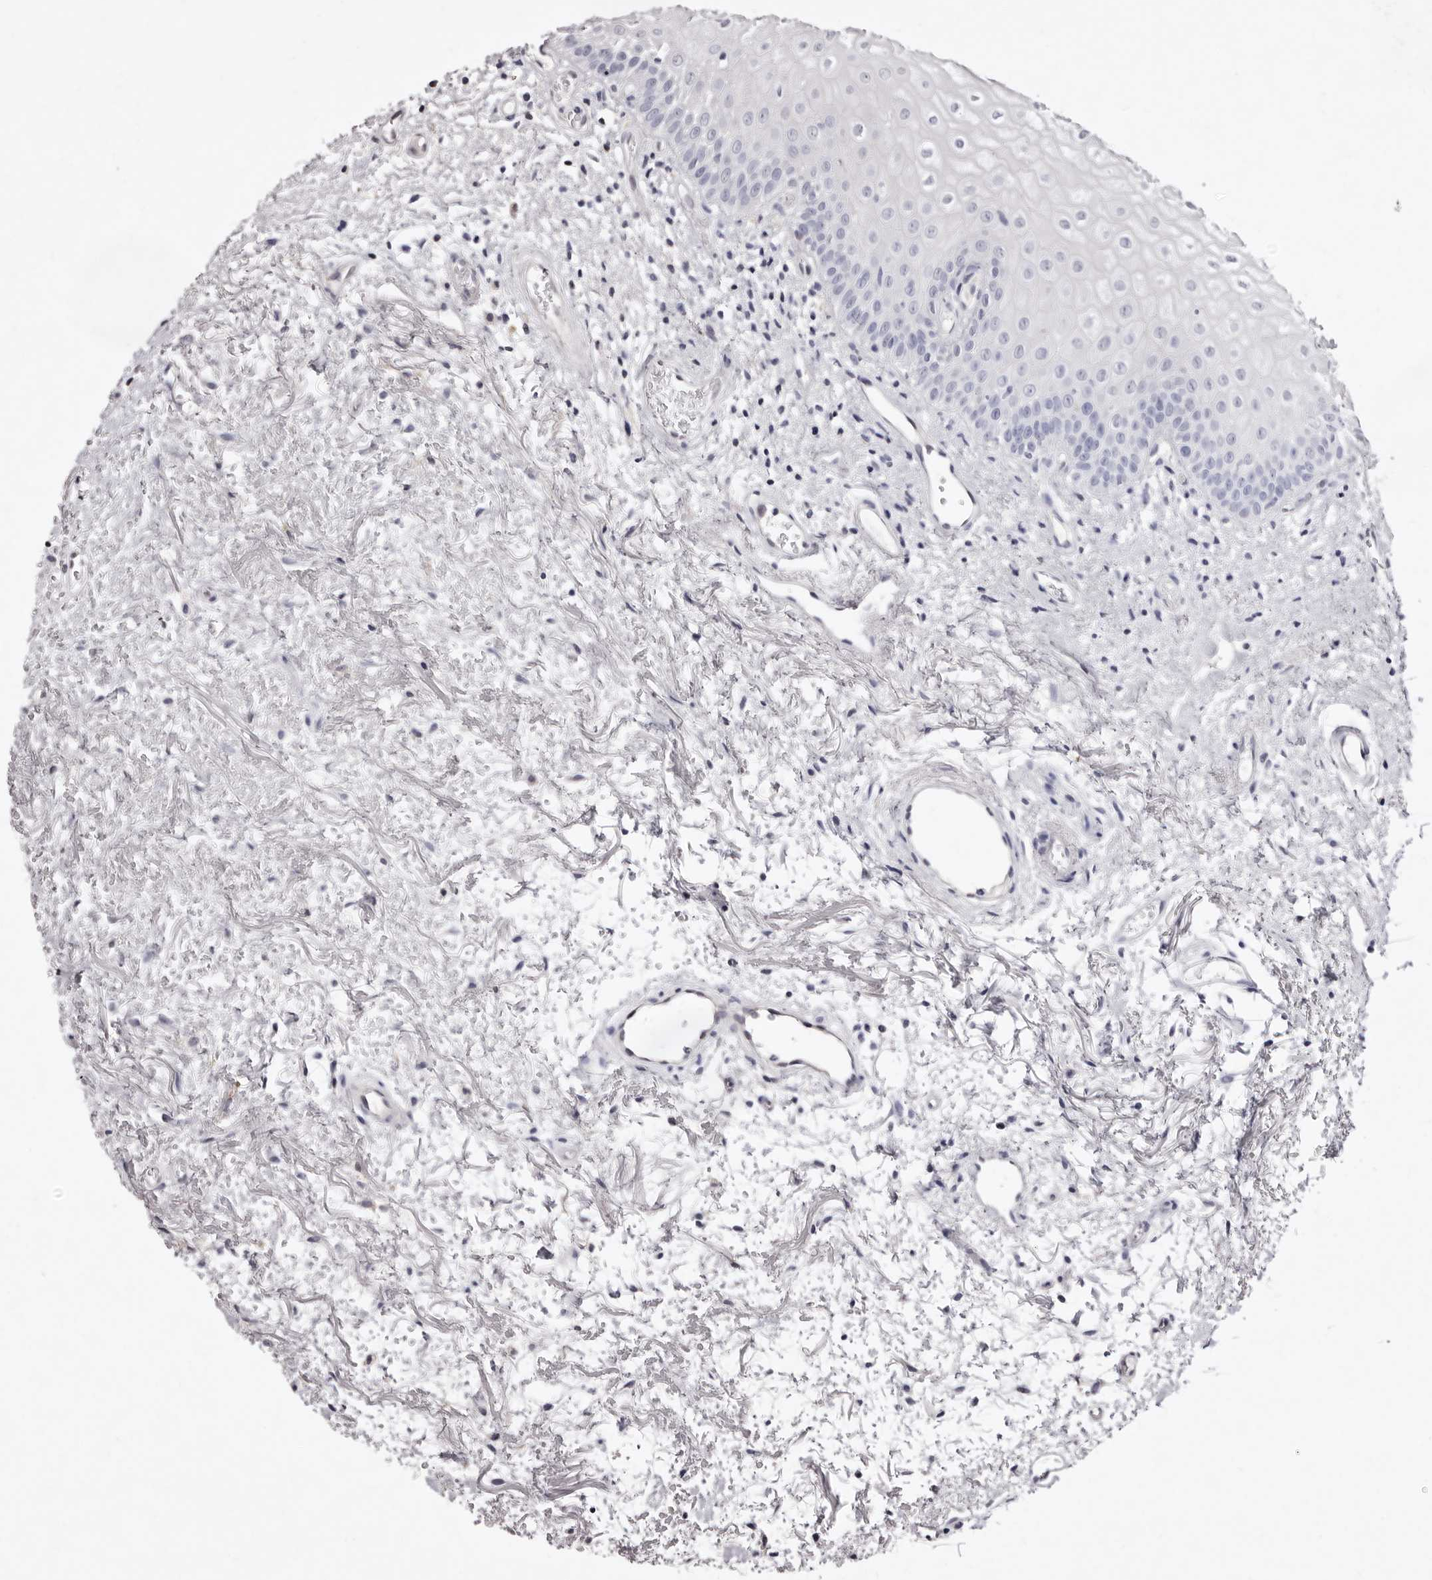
{"staining": {"intensity": "negative", "quantity": "none", "location": "none"}, "tissue": "oral mucosa", "cell_type": "Squamous epithelial cells", "image_type": "normal", "snomed": [{"axis": "morphology", "description": "Normal tissue, NOS"}, {"axis": "topography", "description": "Oral tissue"}], "caption": "High power microscopy histopathology image of an immunohistochemistry (IHC) image of unremarkable oral mucosa, revealing no significant staining in squamous epithelial cells.", "gene": "GIMAP4", "patient": {"sex": "male", "age": 52}}